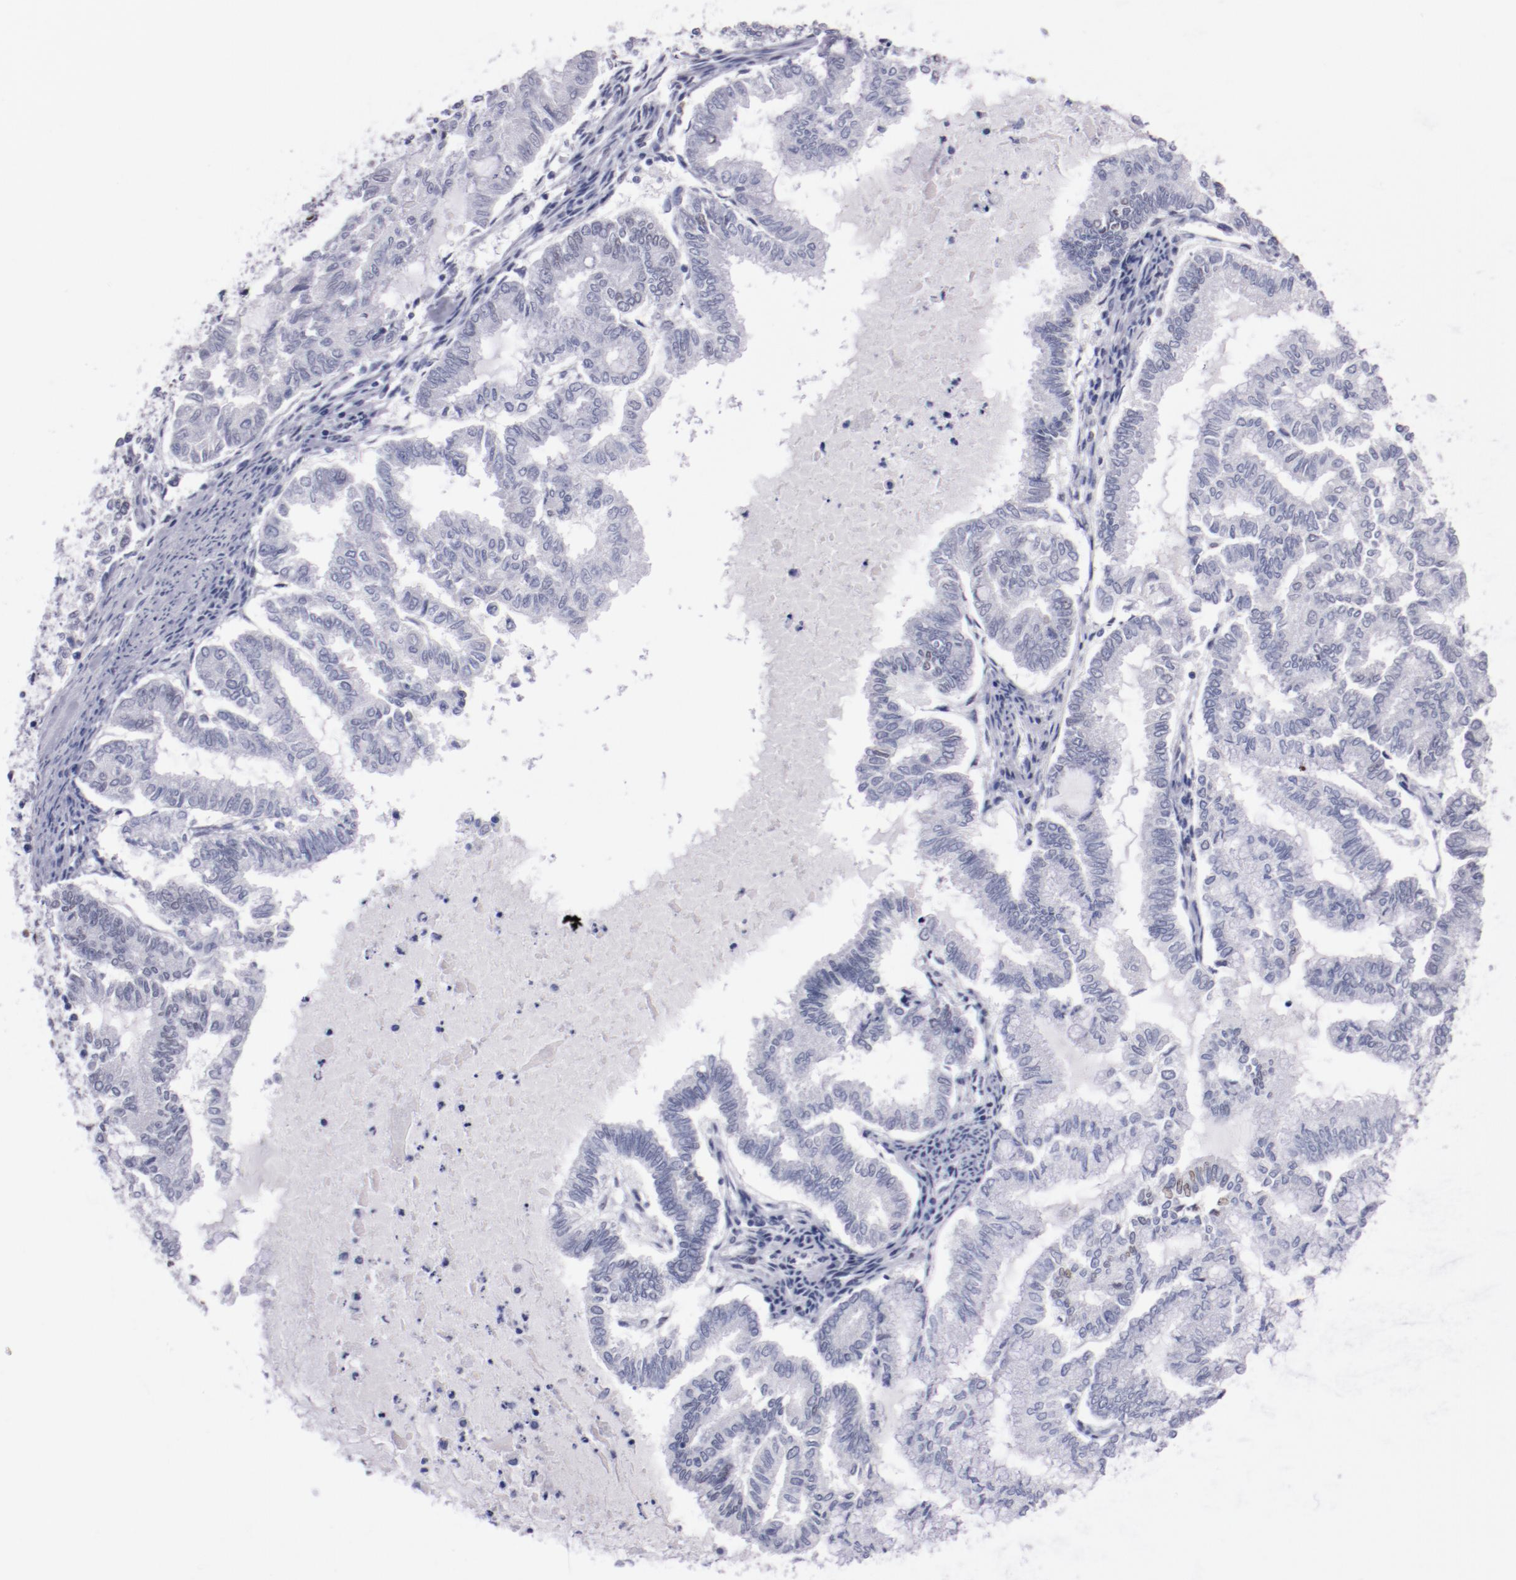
{"staining": {"intensity": "weak", "quantity": "<25%", "location": "nuclear"}, "tissue": "endometrial cancer", "cell_type": "Tumor cells", "image_type": "cancer", "snomed": [{"axis": "morphology", "description": "Adenocarcinoma, NOS"}, {"axis": "topography", "description": "Endometrium"}], "caption": "High power microscopy histopathology image of an immunohistochemistry (IHC) micrograph of adenocarcinoma (endometrial), revealing no significant staining in tumor cells.", "gene": "HNF1B", "patient": {"sex": "female", "age": 79}}